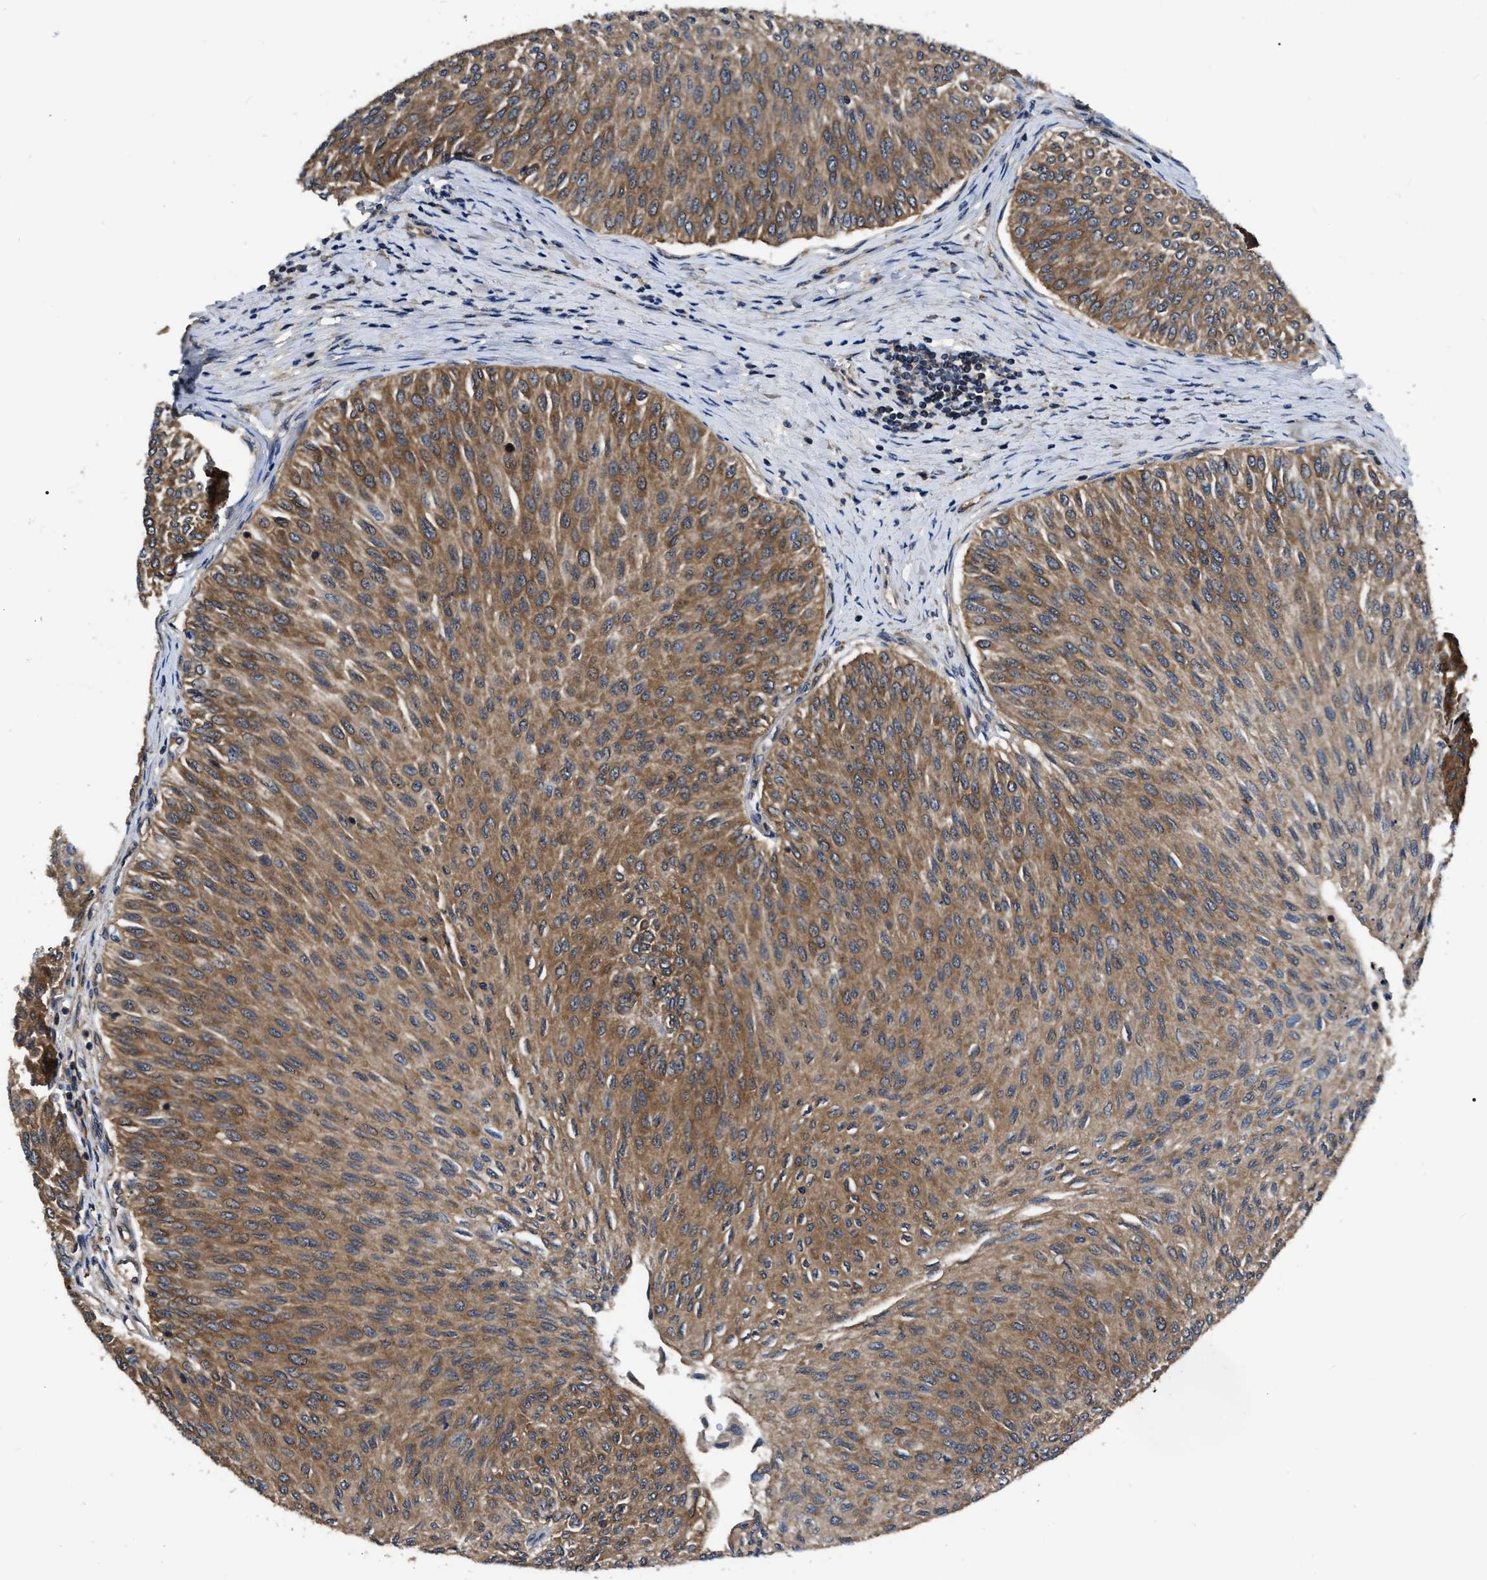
{"staining": {"intensity": "strong", "quantity": ">75%", "location": "cytoplasmic/membranous"}, "tissue": "urothelial cancer", "cell_type": "Tumor cells", "image_type": "cancer", "snomed": [{"axis": "morphology", "description": "Urothelial carcinoma, Low grade"}, {"axis": "topography", "description": "Urinary bladder"}], "caption": "An image of urothelial carcinoma (low-grade) stained for a protein reveals strong cytoplasmic/membranous brown staining in tumor cells.", "gene": "GET4", "patient": {"sex": "male", "age": 78}}